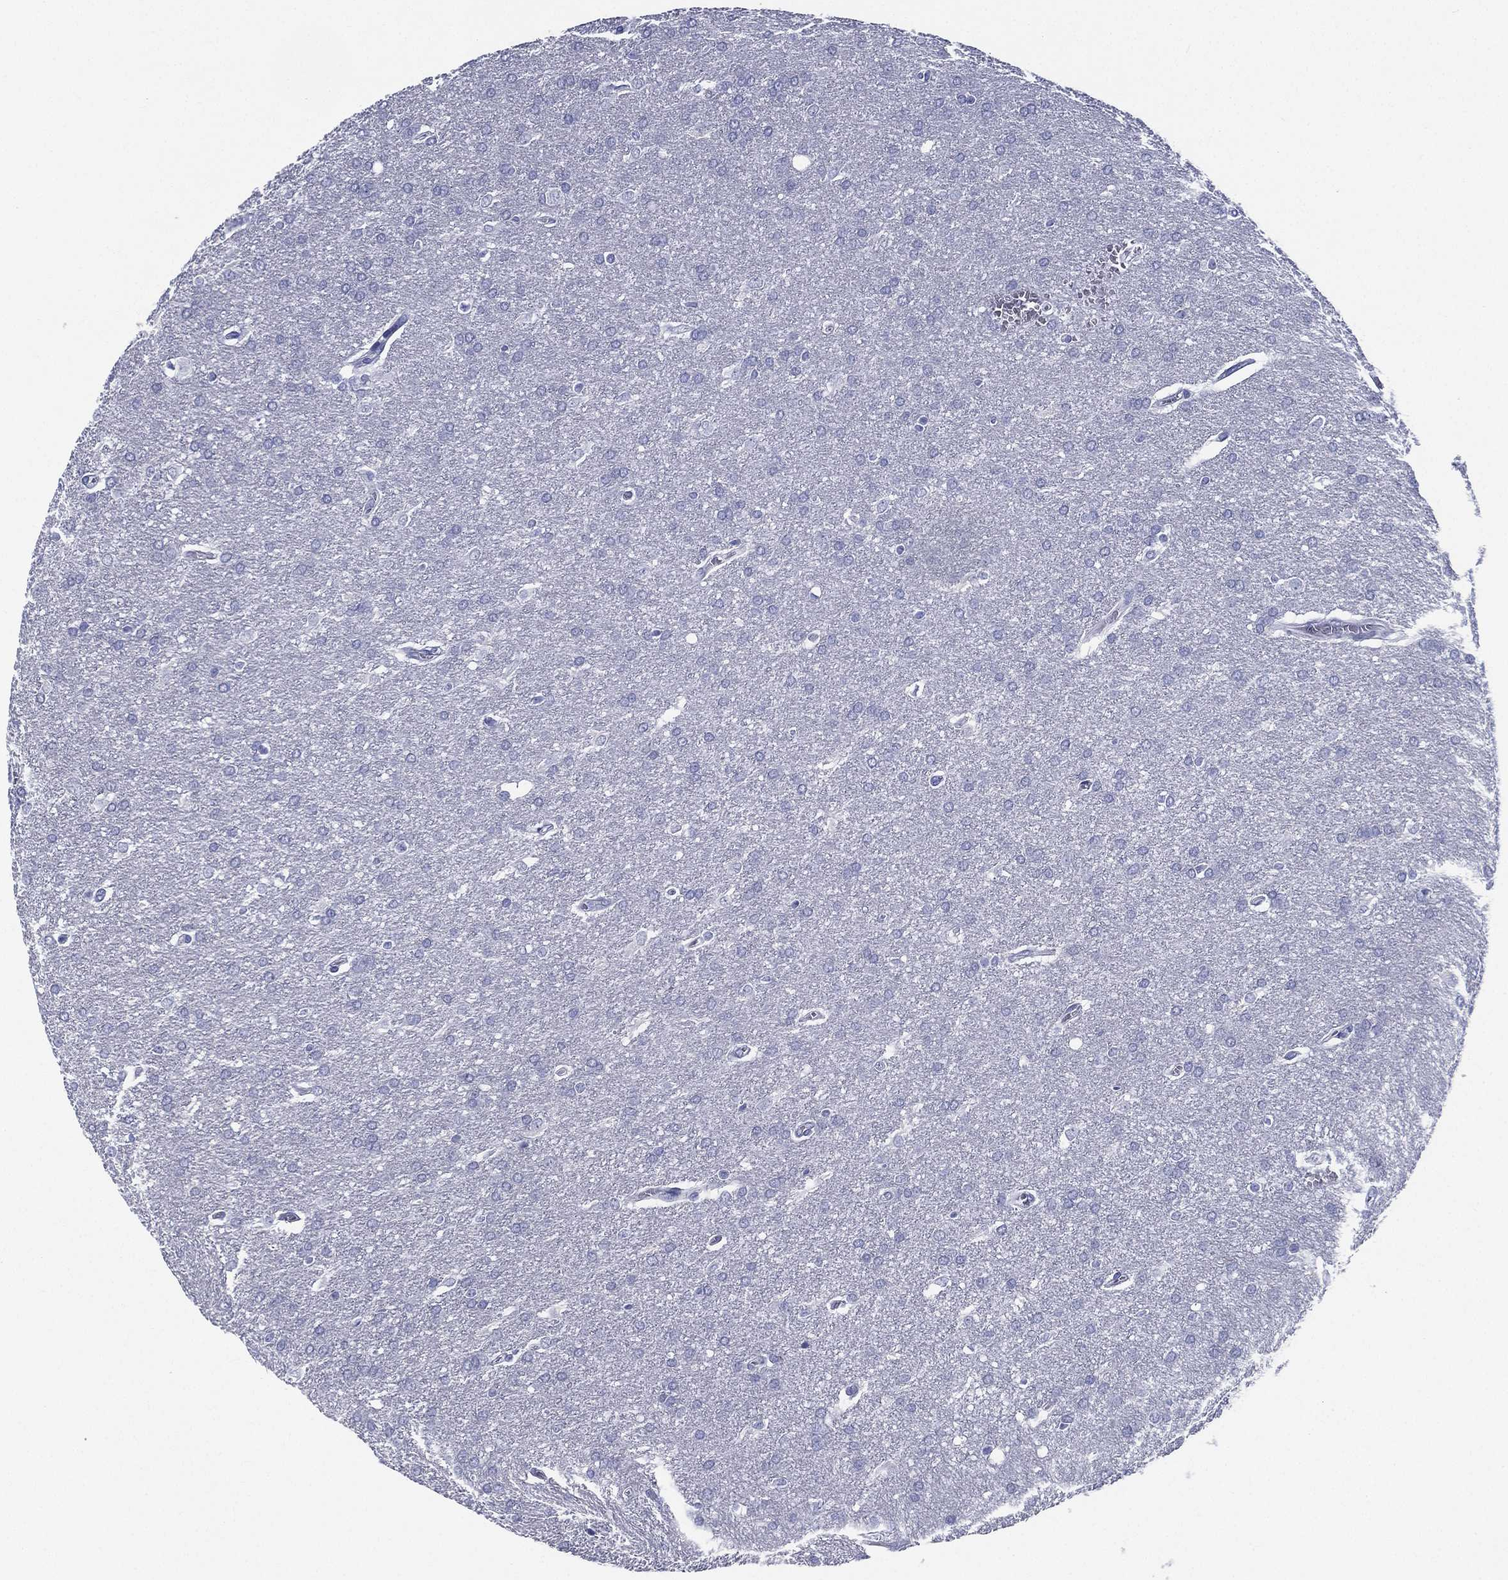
{"staining": {"intensity": "negative", "quantity": "none", "location": "none"}, "tissue": "glioma", "cell_type": "Tumor cells", "image_type": "cancer", "snomed": [{"axis": "morphology", "description": "Glioma, malignant, Low grade"}, {"axis": "topography", "description": "Brain"}], "caption": "DAB (3,3'-diaminobenzidine) immunohistochemical staining of human malignant low-grade glioma demonstrates no significant positivity in tumor cells.", "gene": "RSPH4A", "patient": {"sex": "female", "age": 32}}